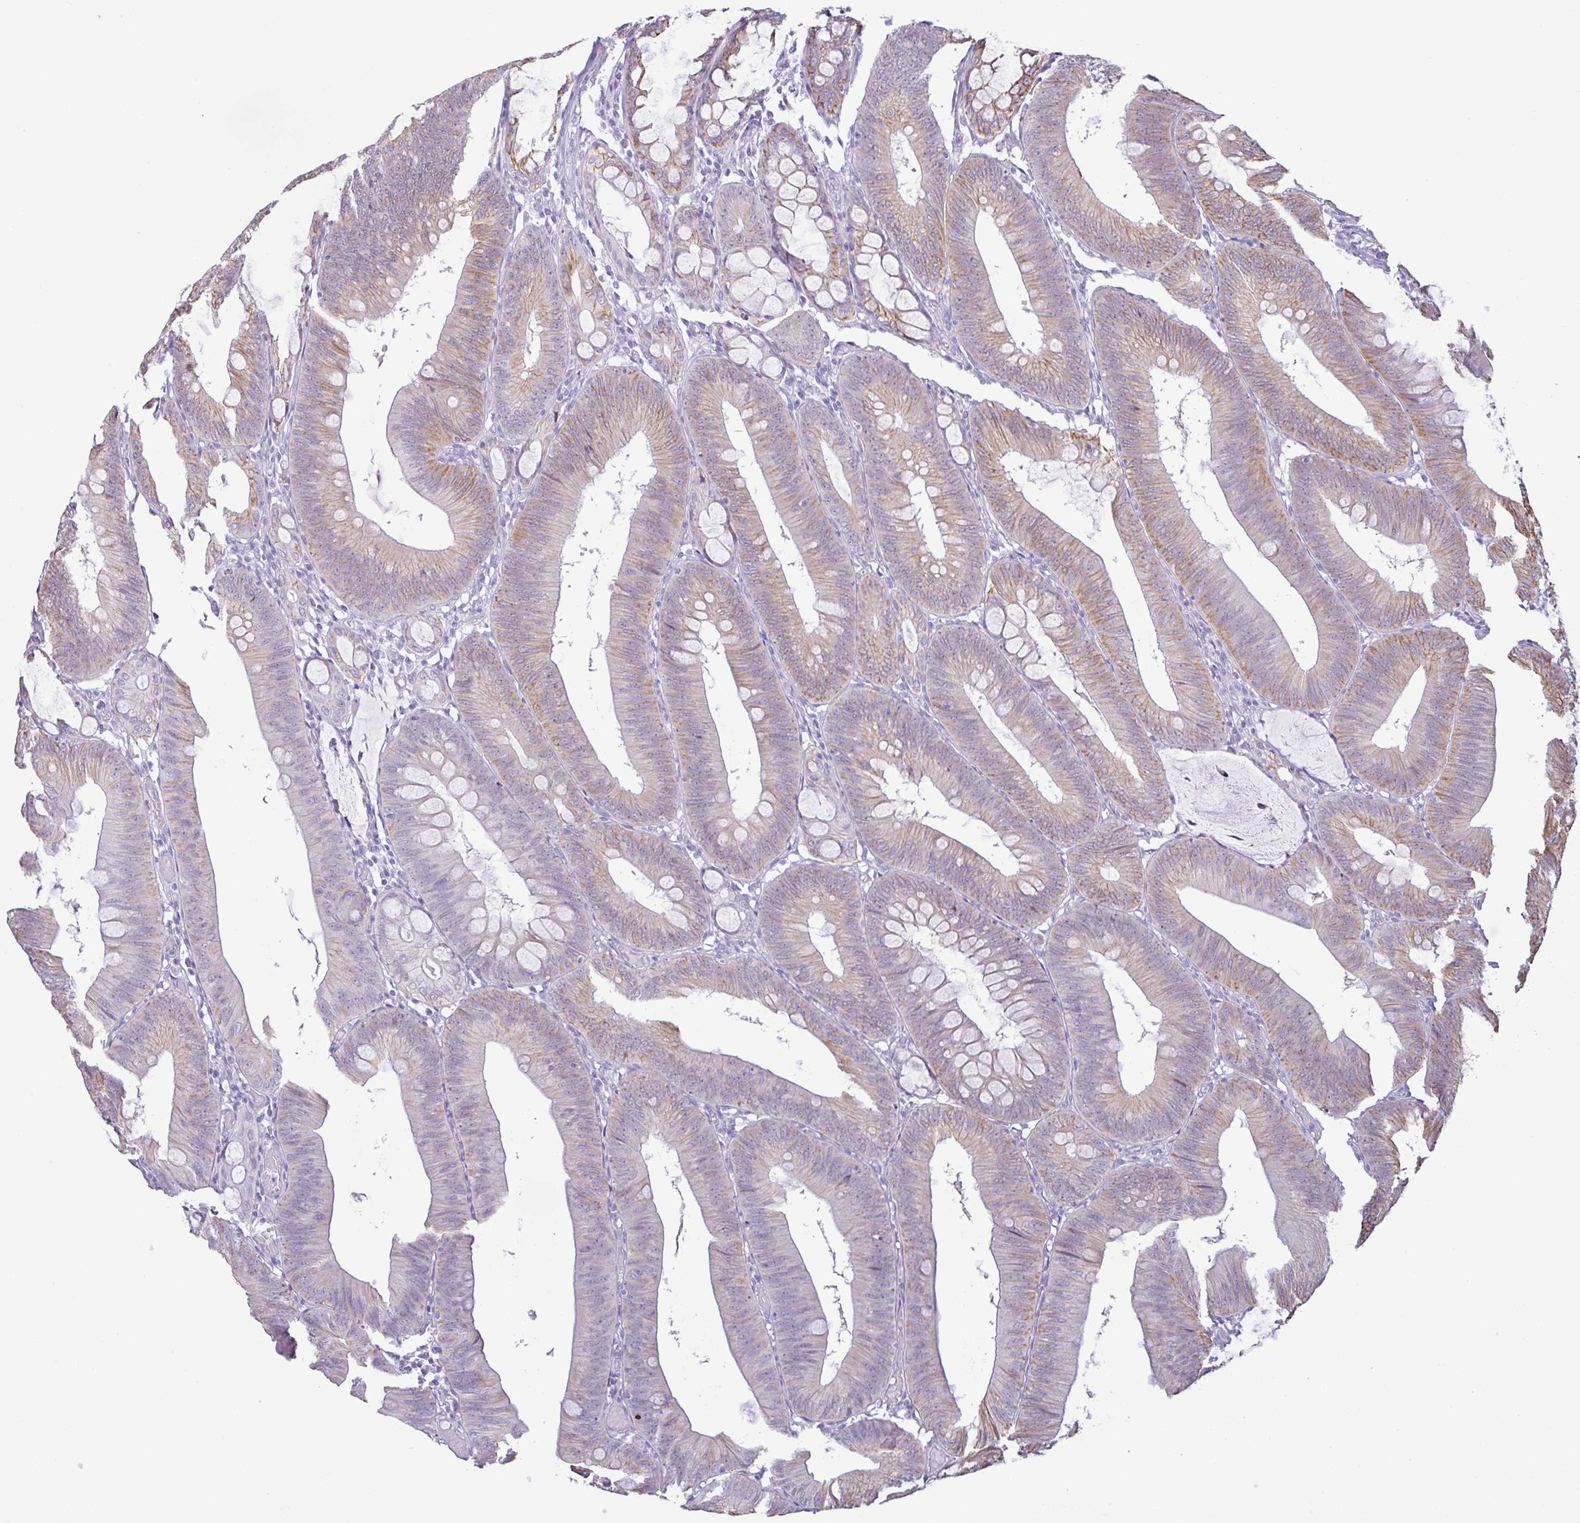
{"staining": {"intensity": "weak", "quantity": "25%-75%", "location": "cytoplasmic/membranous"}, "tissue": "colorectal cancer", "cell_type": "Tumor cells", "image_type": "cancer", "snomed": [{"axis": "morphology", "description": "Adenocarcinoma, NOS"}, {"axis": "topography", "description": "Colon"}], "caption": "Immunohistochemical staining of colorectal cancer reveals low levels of weak cytoplasmic/membranous expression in about 25%-75% of tumor cells.", "gene": "RRM2", "patient": {"sex": "male", "age": 84}}